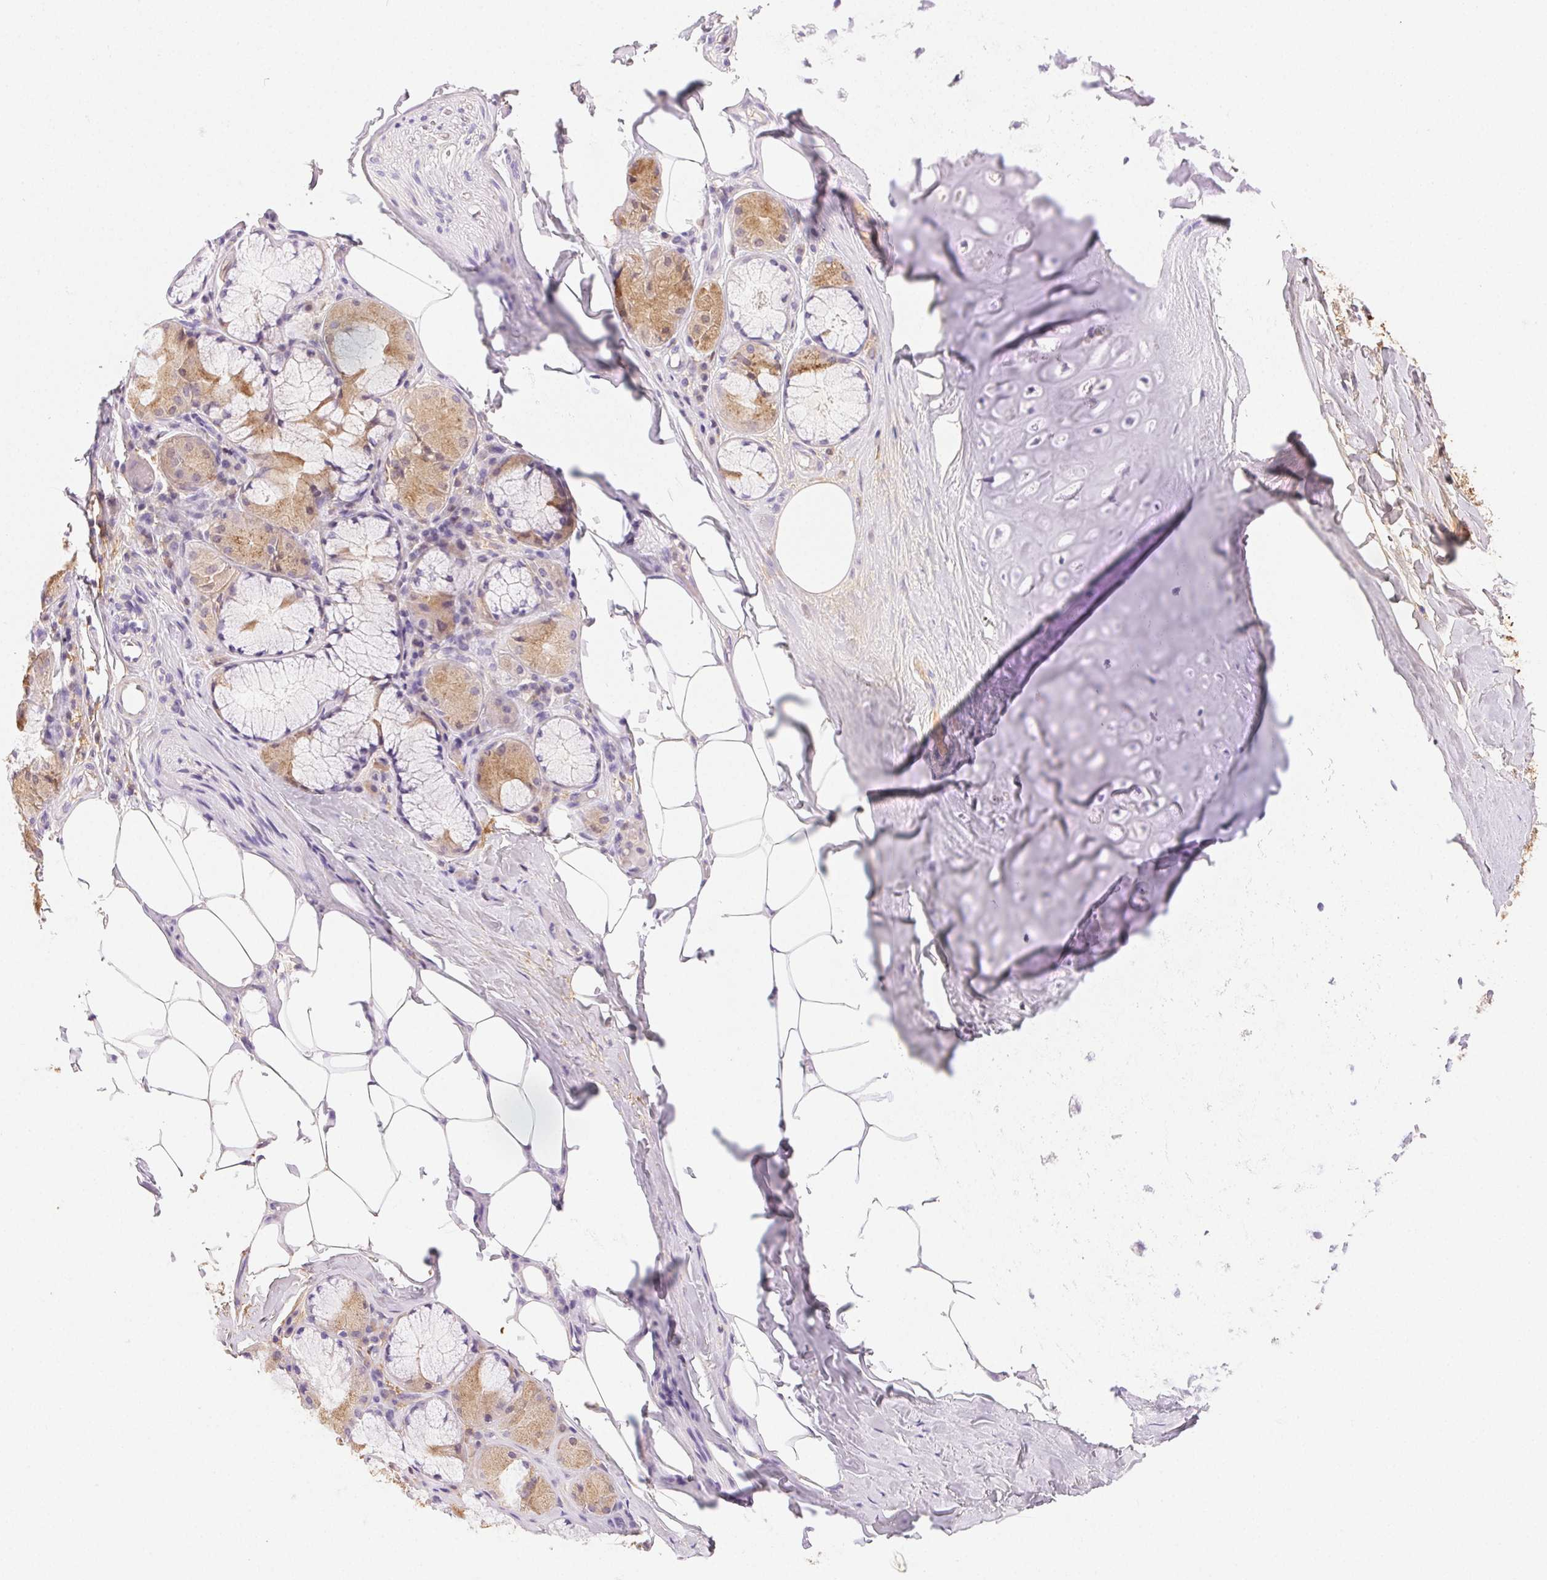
{"staining": {"intensity": "negative", "quantity": "none", "location": "none"}, "tissue": "adipose tissue", "cell_type": "Adipocytes", "image_type": "normal", "snomed": [{"axis": "morphology", "description": "Normal tissue, NOS"}, {"axis": "topography", "description": "Cartilage tissue"}, {"axis": "topography", "description": "Bronchus"}], "caption": "A micrograph of adipose tissue stained for a protein demonstrates no brown staining in adipocytes. (DAB (3,3'-diaminobenzidine) immunohistochemistry (IHC) with hematoxylin counter stain).", "gene": "FGA", "patient": {"sex": "male", "age": 64}}